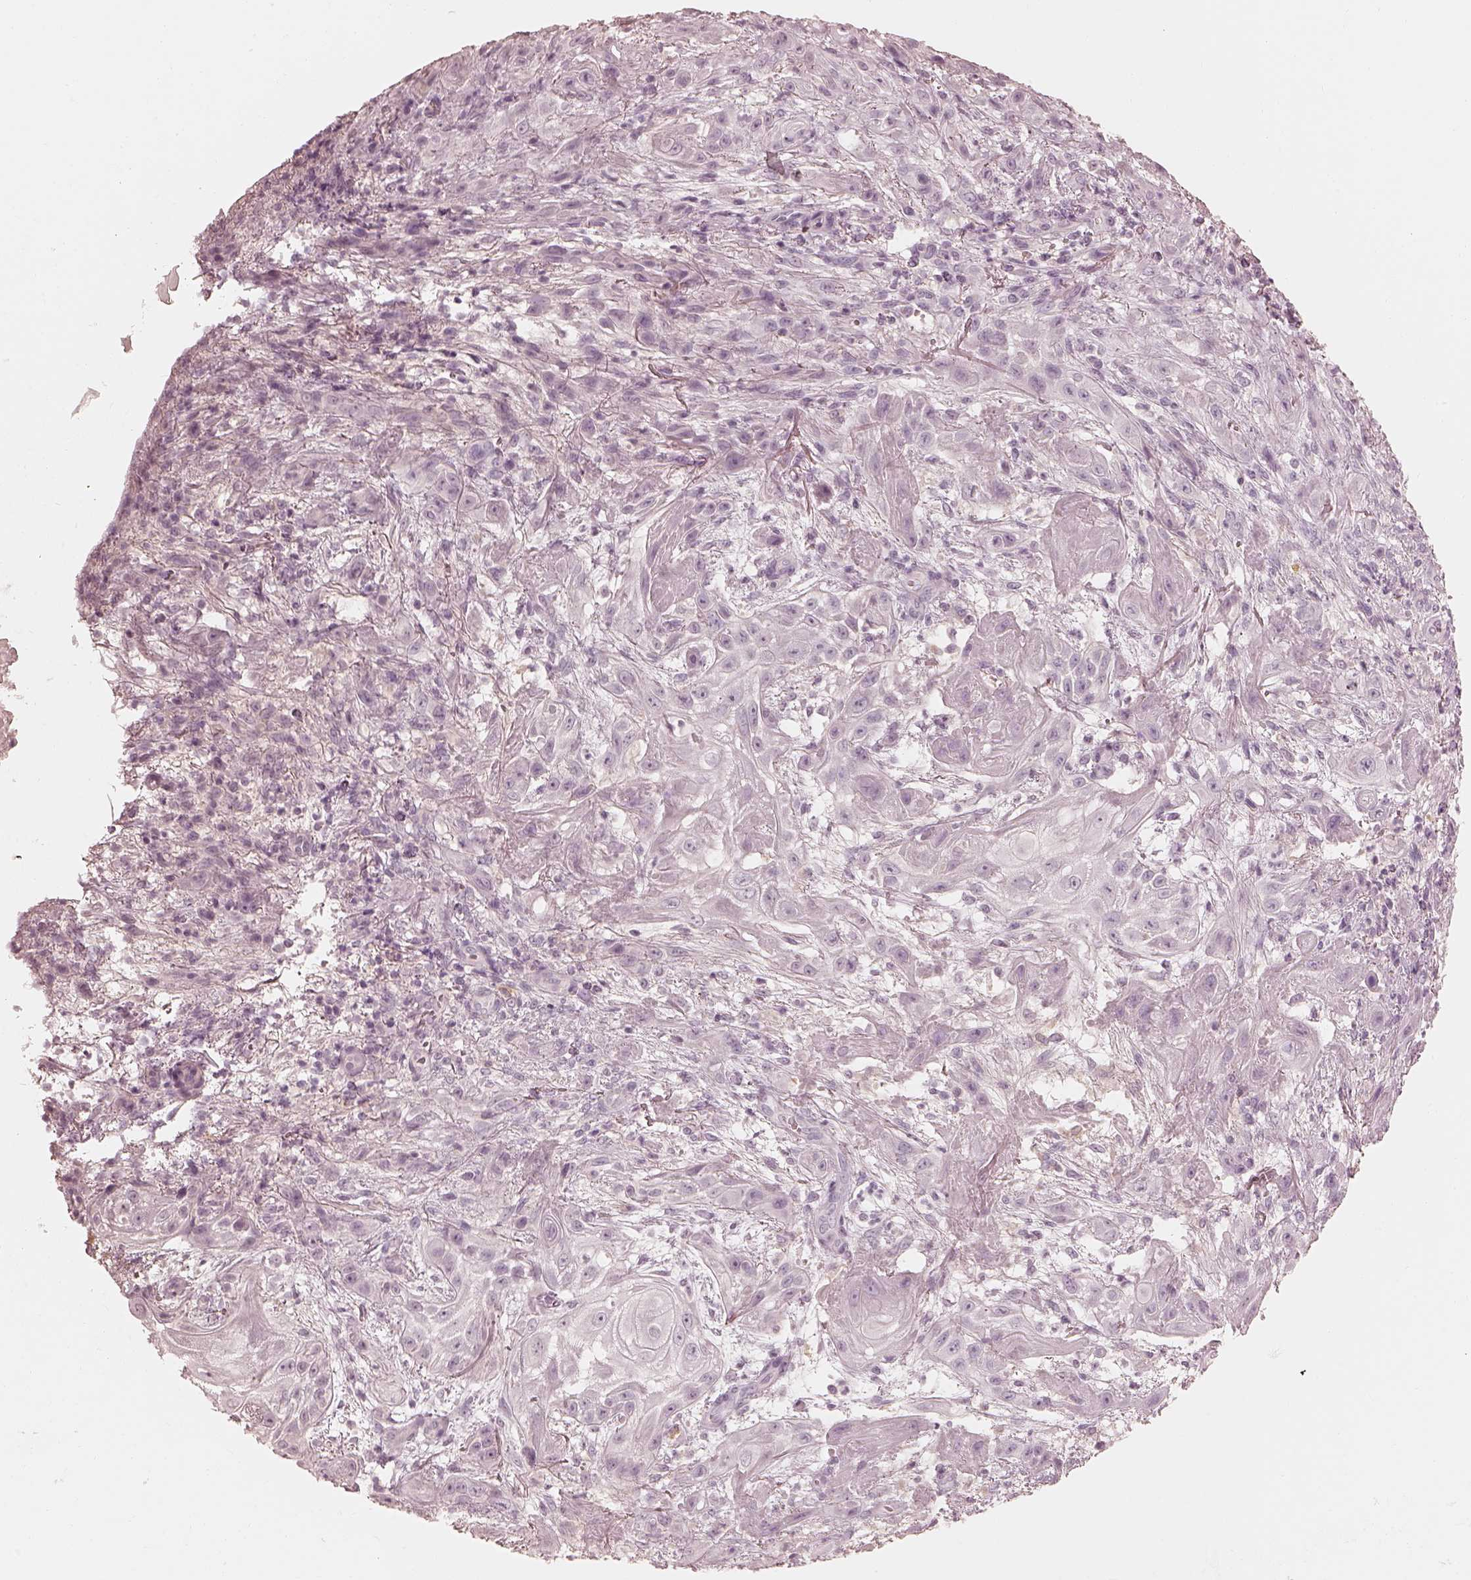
{"staining": {"intensity": "negative", "quantity": "none", "location": "none"}, "tissue": "skin cancer", "cell_type": "Tumor cells", "image_type": "cancer", "snomed": [{"axis": "morphology", "description": "Squamous cell carcinoma, NOS"}, {"axis": "topography", "description": "Skin"}], "caption": "High magnification brightfield microscopy of skin cancer stained with DAB (brown) and counterstained with hematoxylin (blue): tumor cells show no significant positivity. (DAB immunohistochemistry visualized using brightfield microscopy, high magnification).", "gene": "CALR3", "patient": {"sex": "male", "age": 62}}